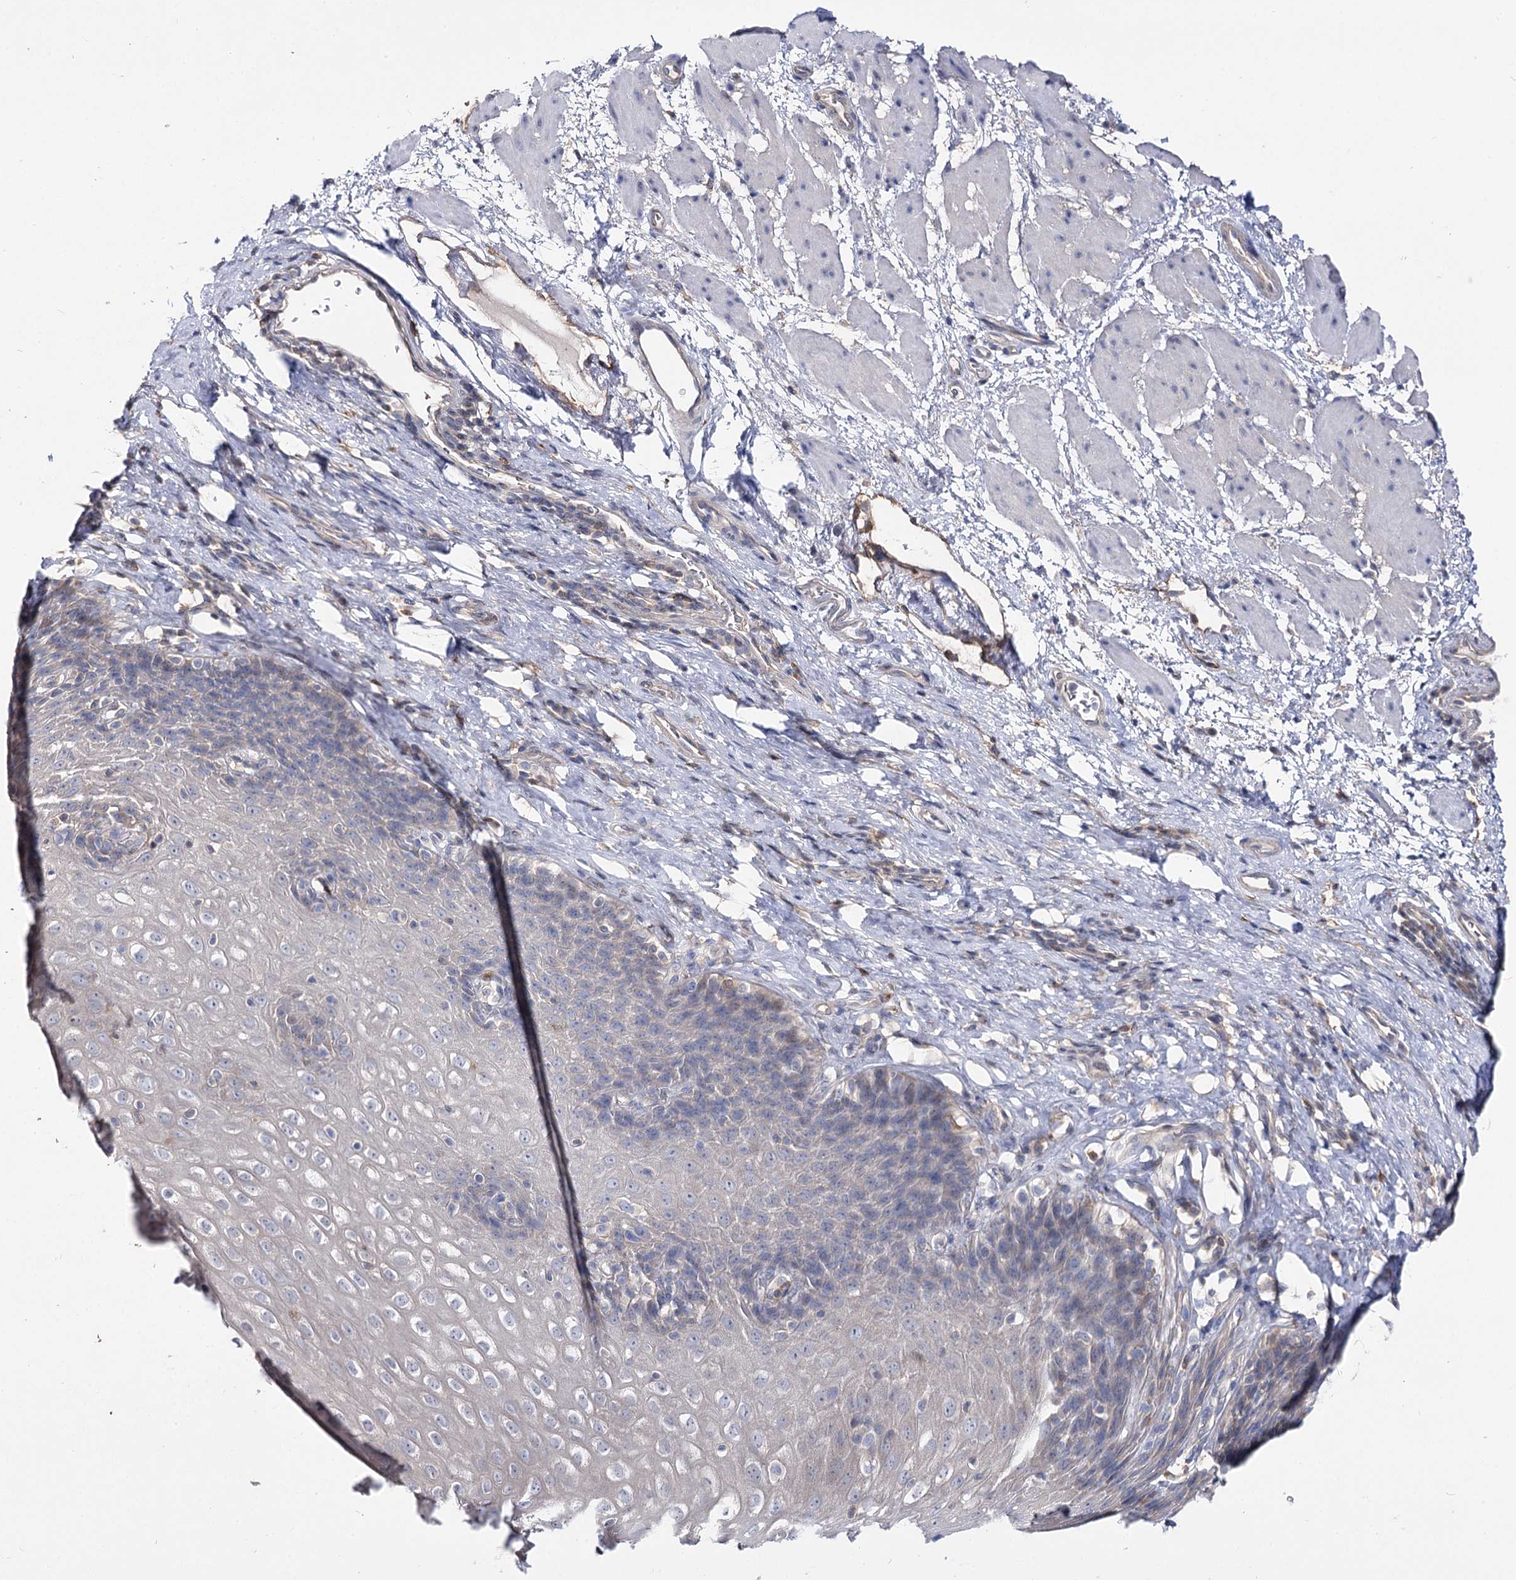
{"staining": {"intensity": "negative", "quantity": "none", "location": "none"}, "tissue": "esophagus", "cell_type": "Squamous epithelial cells", "image_type": "normal", "snomed": [{"axis": "morphology", "description": "Normal tissue, NOS"}, {"axis": "topography", "description": "Esophagus"}], "caption": "Image shows no protein positivity in squamous epithelial cells of normal esophagus. (Brightfield microscopy of DAB (3,3'-diaminobenzidine) immunohistochemistry at high magnification).", "gene": "UGP2", "patient": {"sex": "female", "age": 61}}